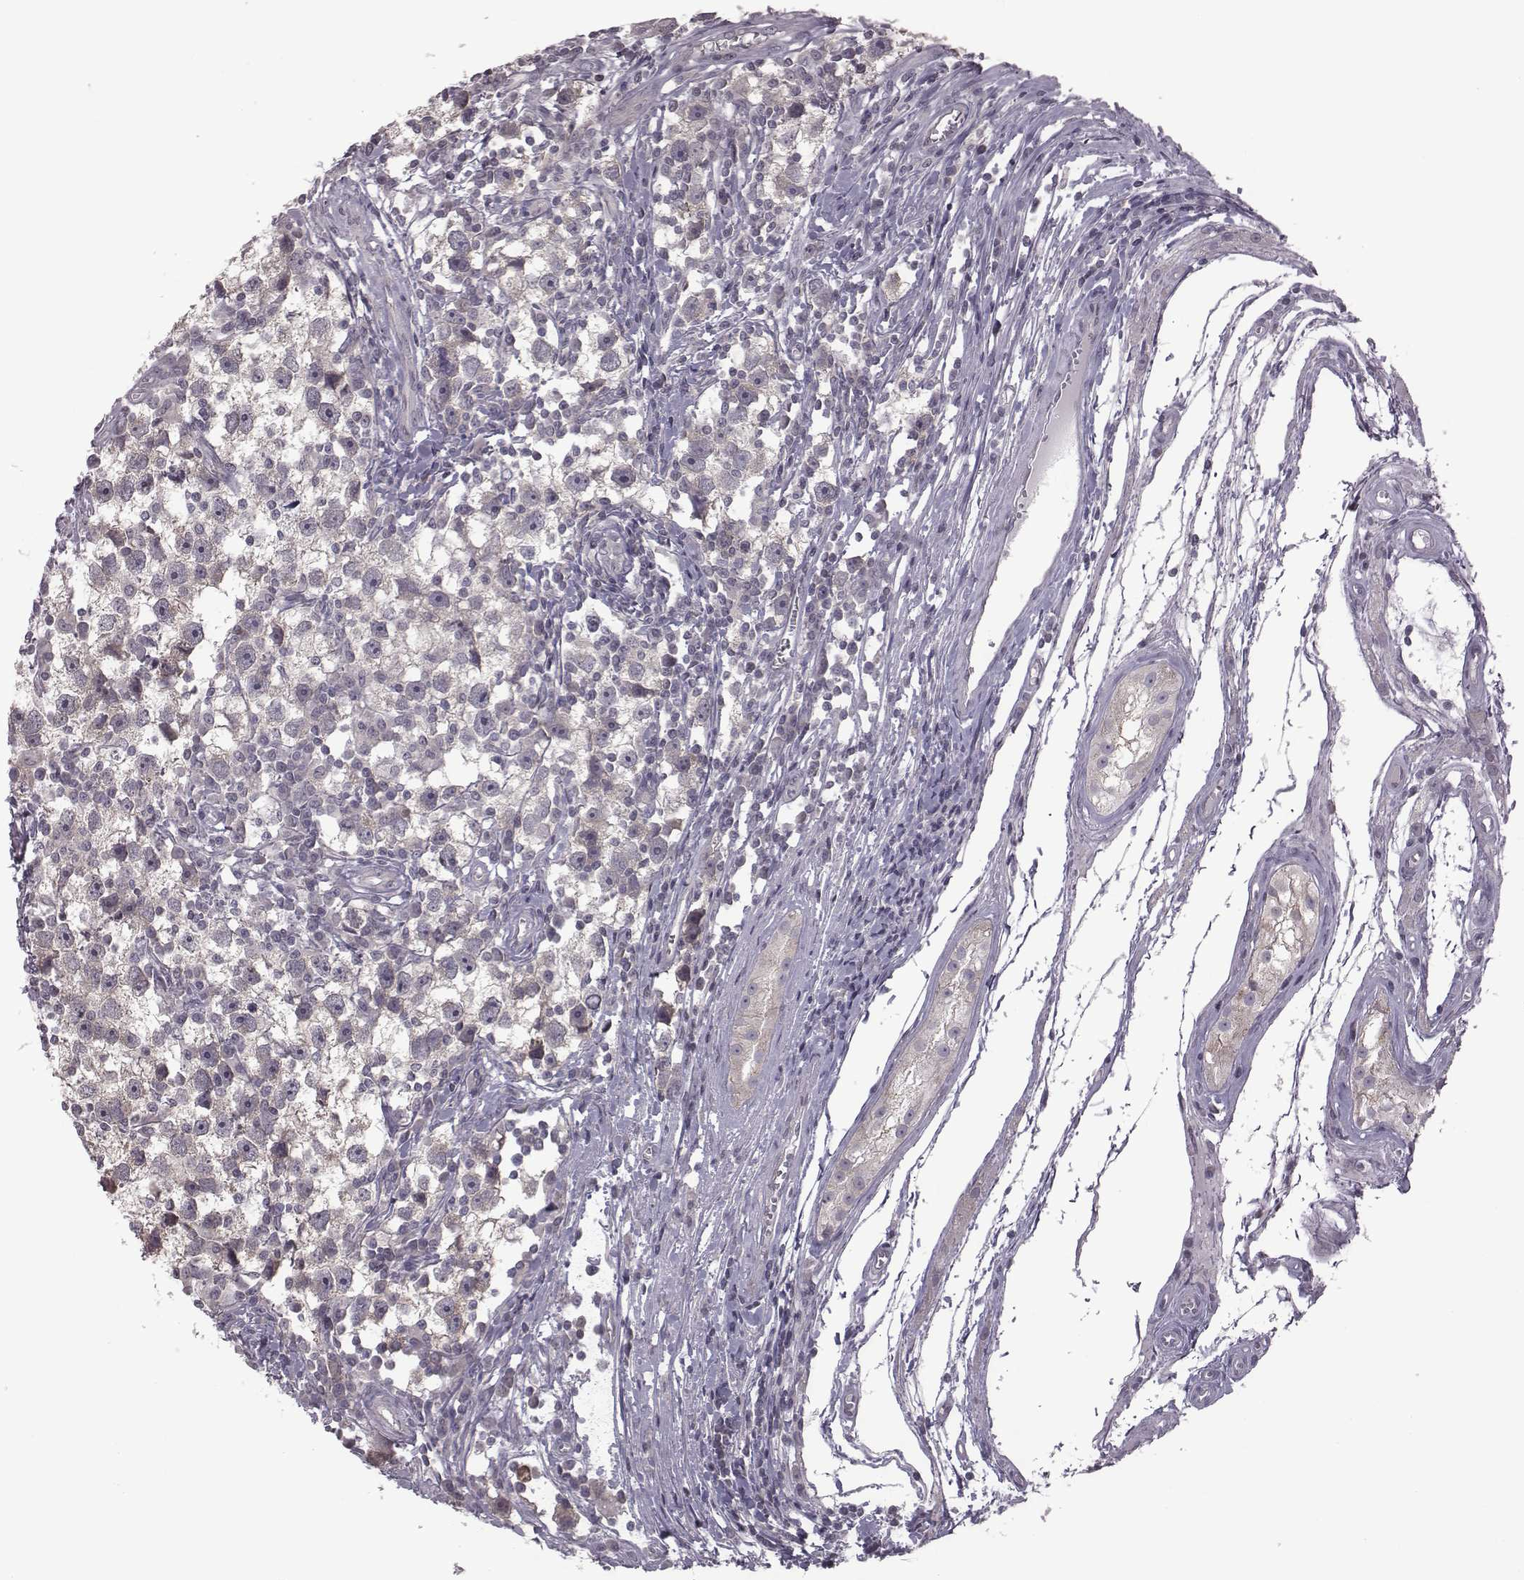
{"staining": {"intensity": "negative", "quantity": "none", "location": "none"}, "tissue": "testis cancer", "cell_type": "Tumor cells", "image_type": "cancer", "snomed": [{"axis": "morphology", "description": "Seminoma, NOS"}, {"axis": "topography", "description": "Testis"}], "caption": "Protein analysis of testis cancer demonstrates no significant staining in tumor cells.", "gene": "BICDL1", "patient": {"sex": "male", "age": 30}}